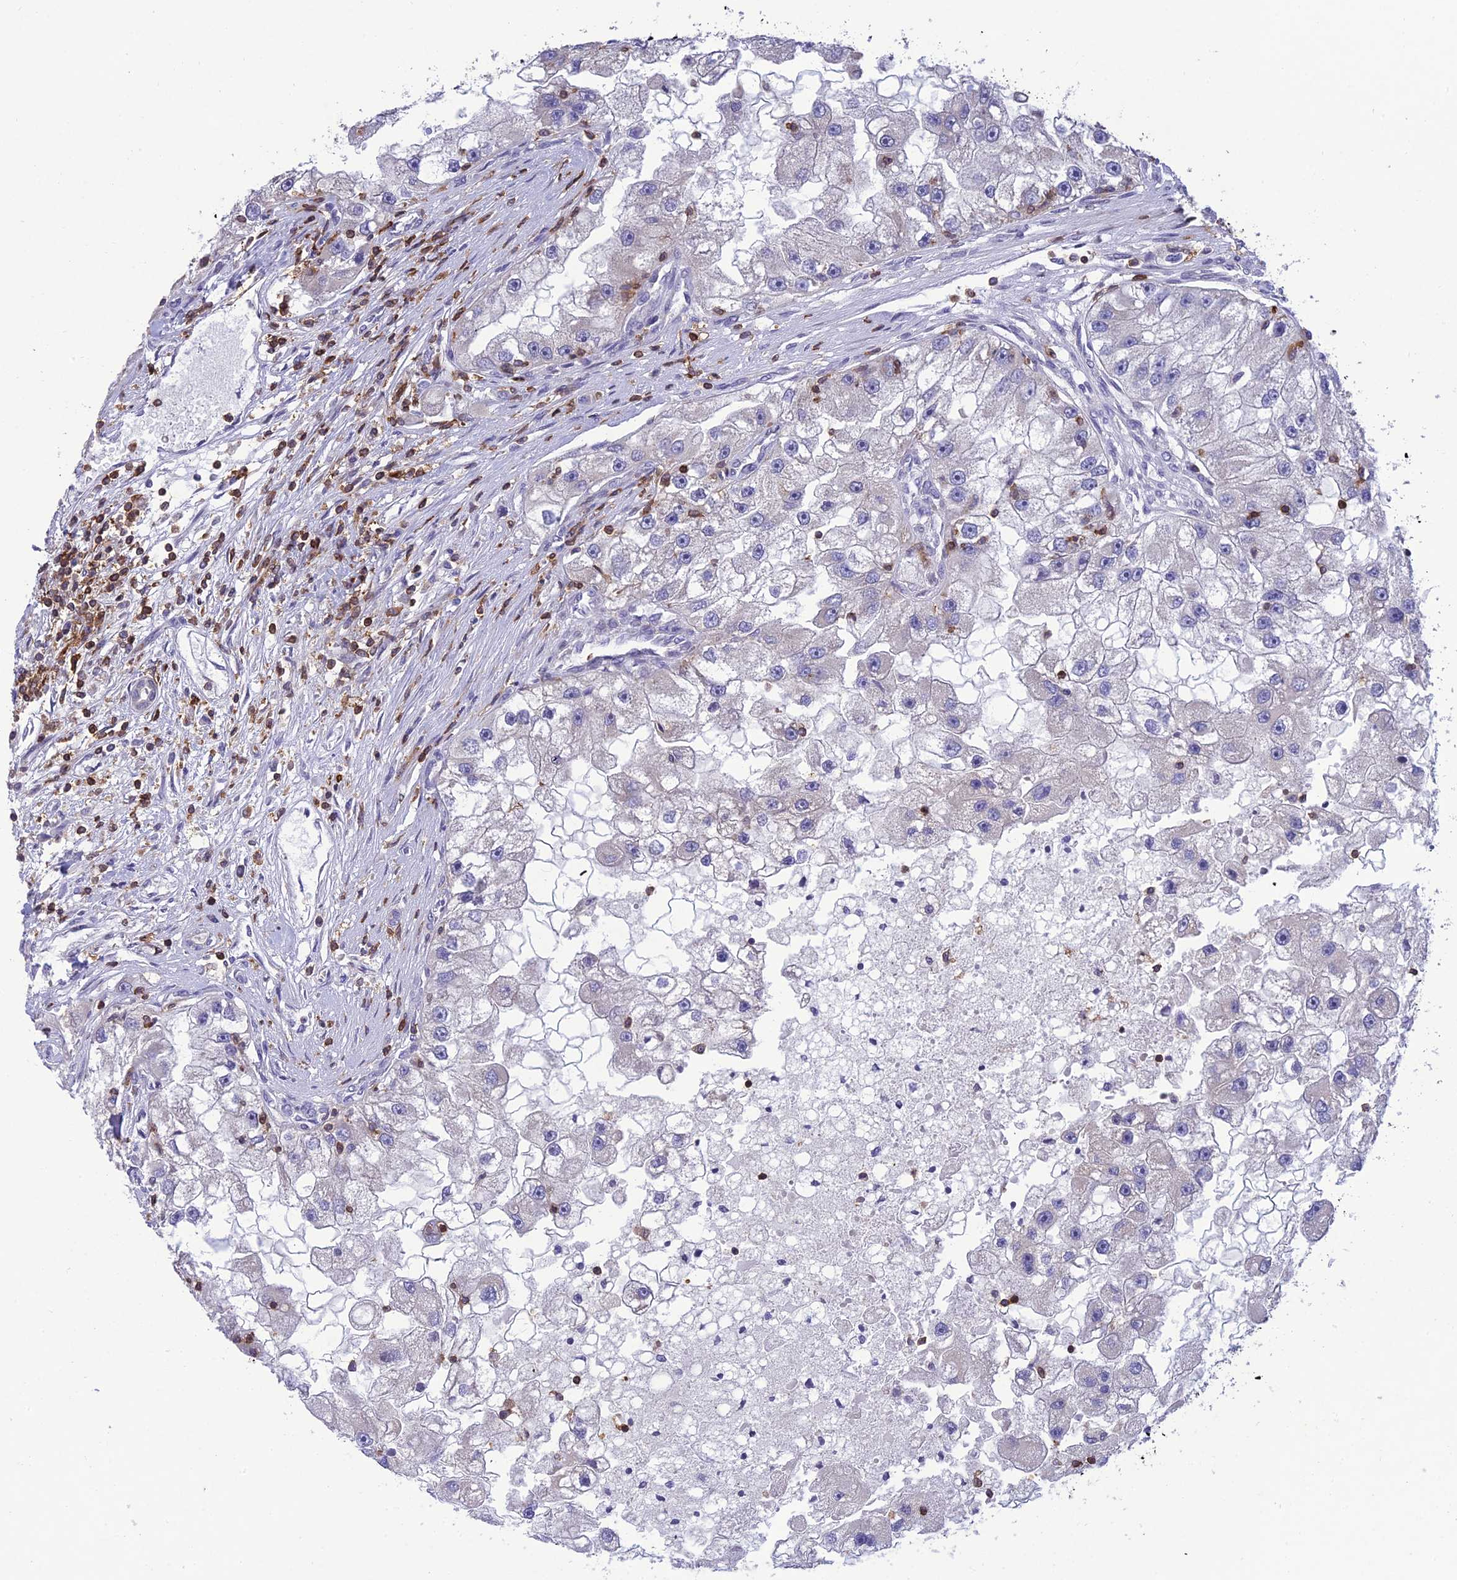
{"staining": {"intensity": "negative", "quantity": "none", "location": "none"}, "tissue": "renal cancer", "cell_type": "Tumor cells", "image_type": "cancer", "snomed": [{"axis": "morphology", "description": "Adenocarcinoma, NOS"}, {"axis": "topography", "description": "Kidney"}], "caption": "High magnification brightfield microscopy of renal cancer stained with DAB (brown) and counterstained with hematoxylin (blue): tumor cells show no significant expression.", "gene": "FAM76A", "patient": {"sex": "male", "age": 63}}